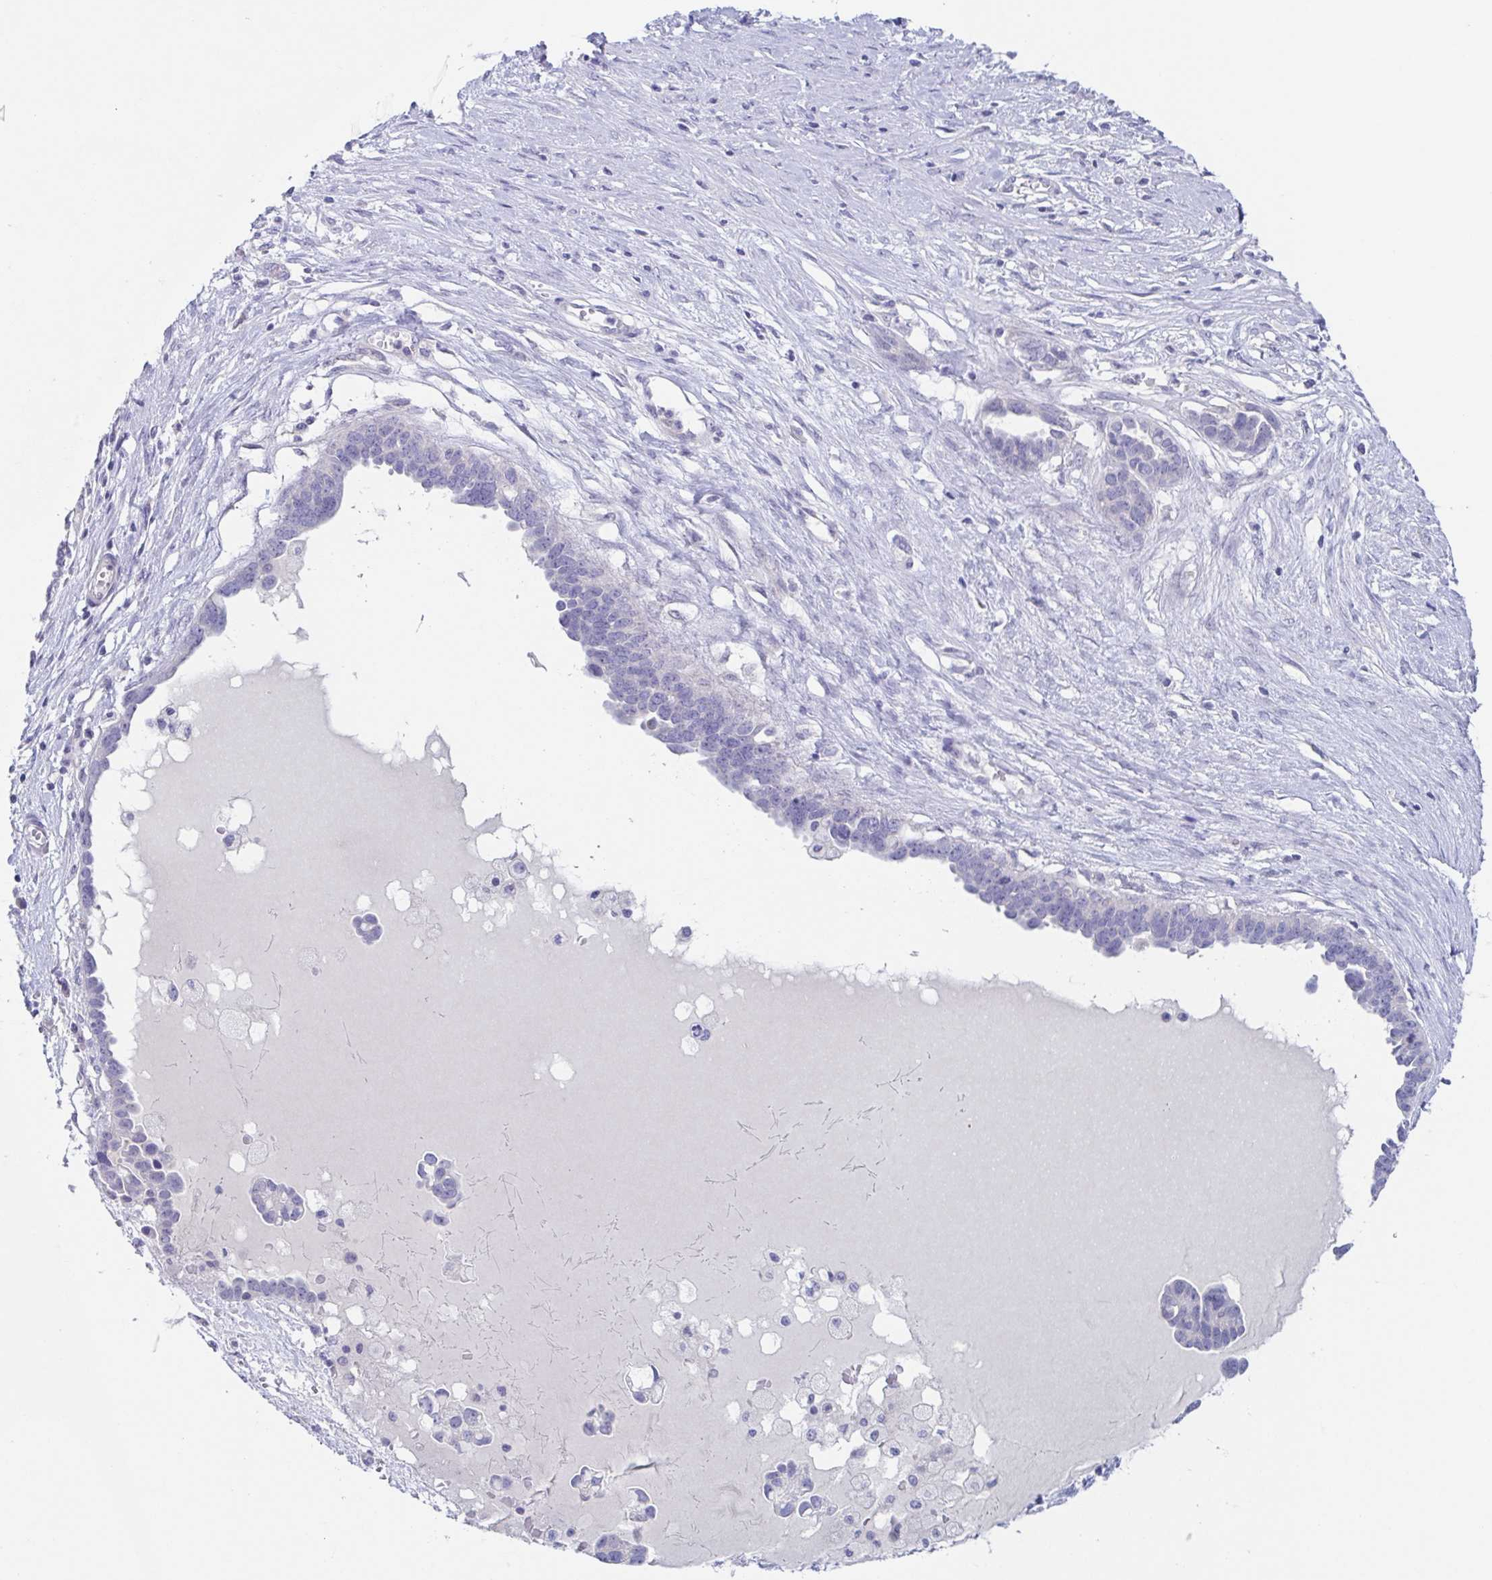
{"staining": {"intensity": "negative", "quantity": "none", "location": "none"}, "tissue": "ovarian cancer", "cell_type": "Tumor cells", "image_type": "cancer", "snomed": [{"axis": "morphology", "description": "Cystadenocarcinoma, serous, NOS"}, {"axis": "topography", "description": "Ovary"}], "caption": "Human ovarian cancer stained for a protein using immunohistochemistry exhibits no staining in tumor cells.", "gene": "HTR2A", "patient": {"sex": "female", "age": 54}}